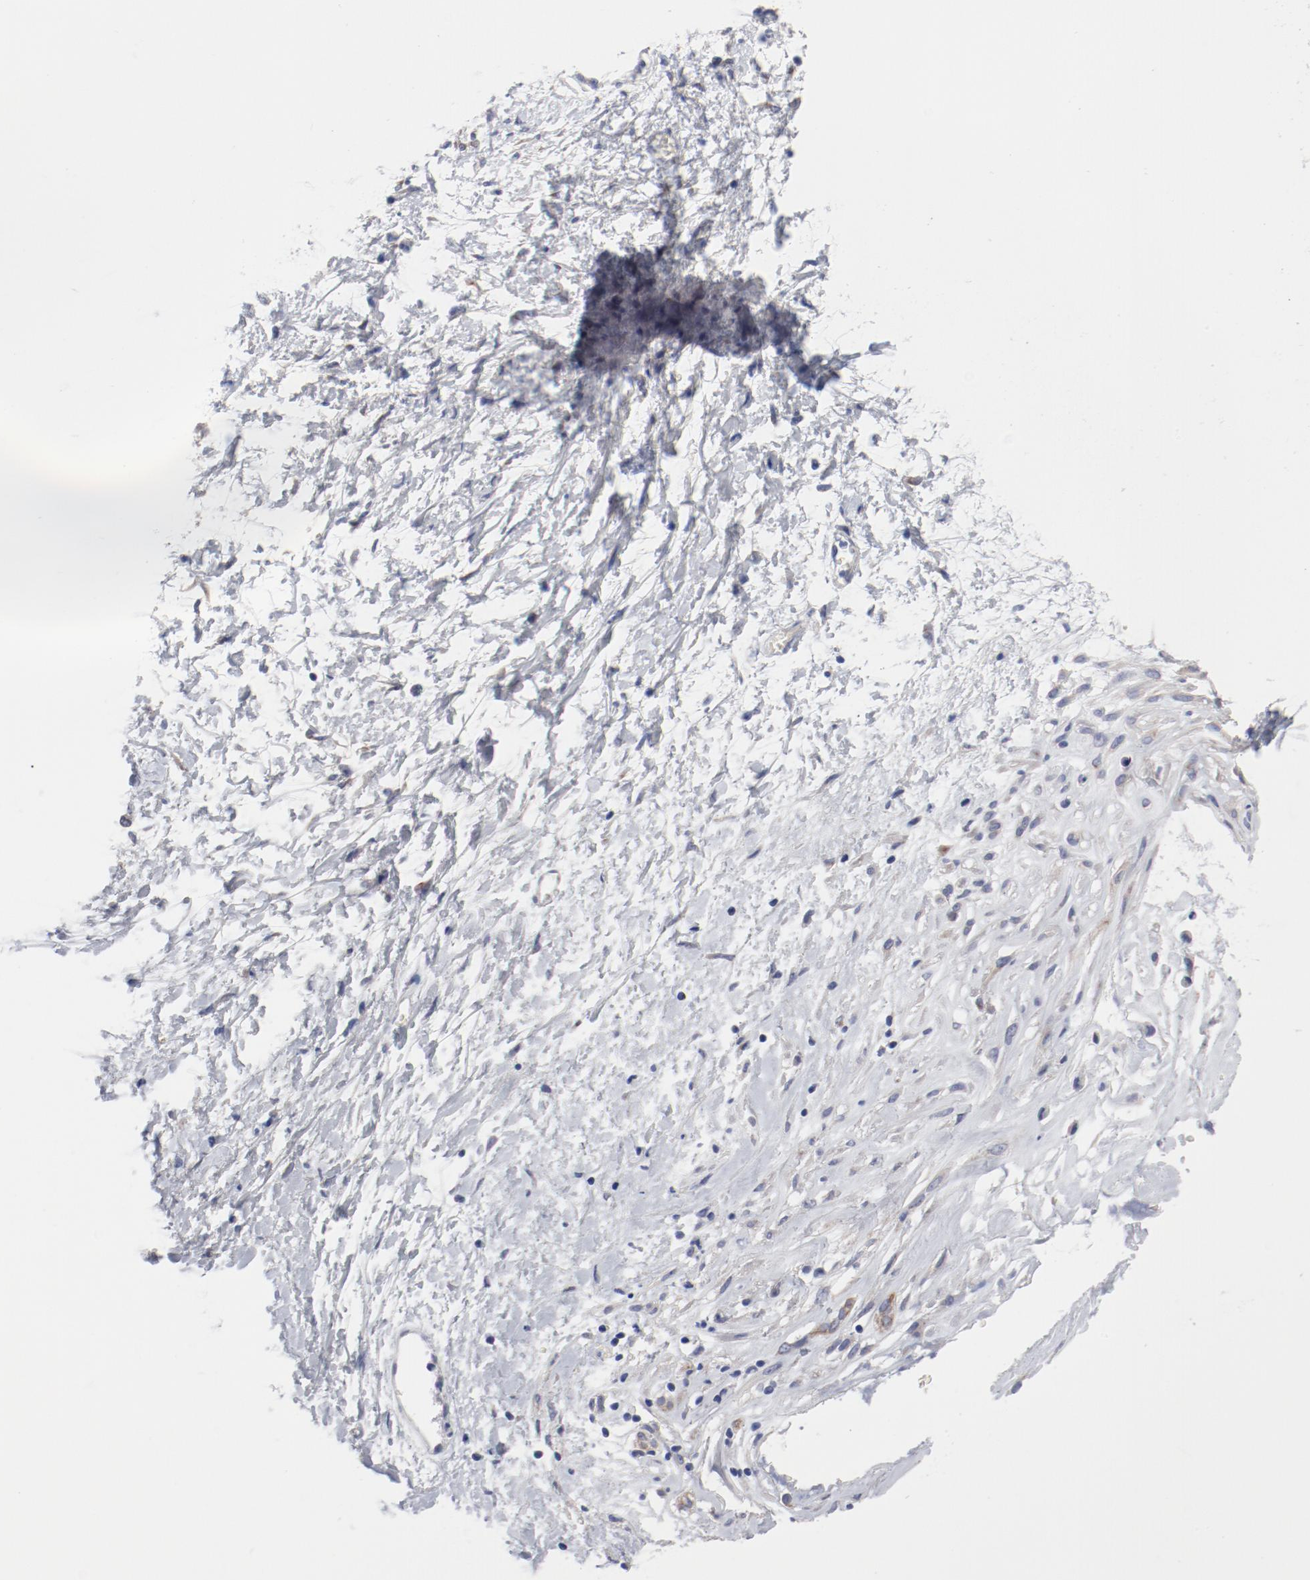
{"staining": {"intensity": "weak", "quantity": ">75%", "location": "cytoplasmic/membranous"}, "tissue": "ovarian cancer", "cell_type": "Tumor cells", "image_type": "cancer", "snomed": [{"axis": "morphology", "description": "Cystadenocarcinoma, serous, NOS"}, {"axis": "topography", "description": "Ovary"}], "caption": "Ovarian cancer stained for a protein reveals weak cytoplasmic/membranous positivity in tumor cells.", "gene": "GPR143", "patient": {"sex": "female", "age": 54}}